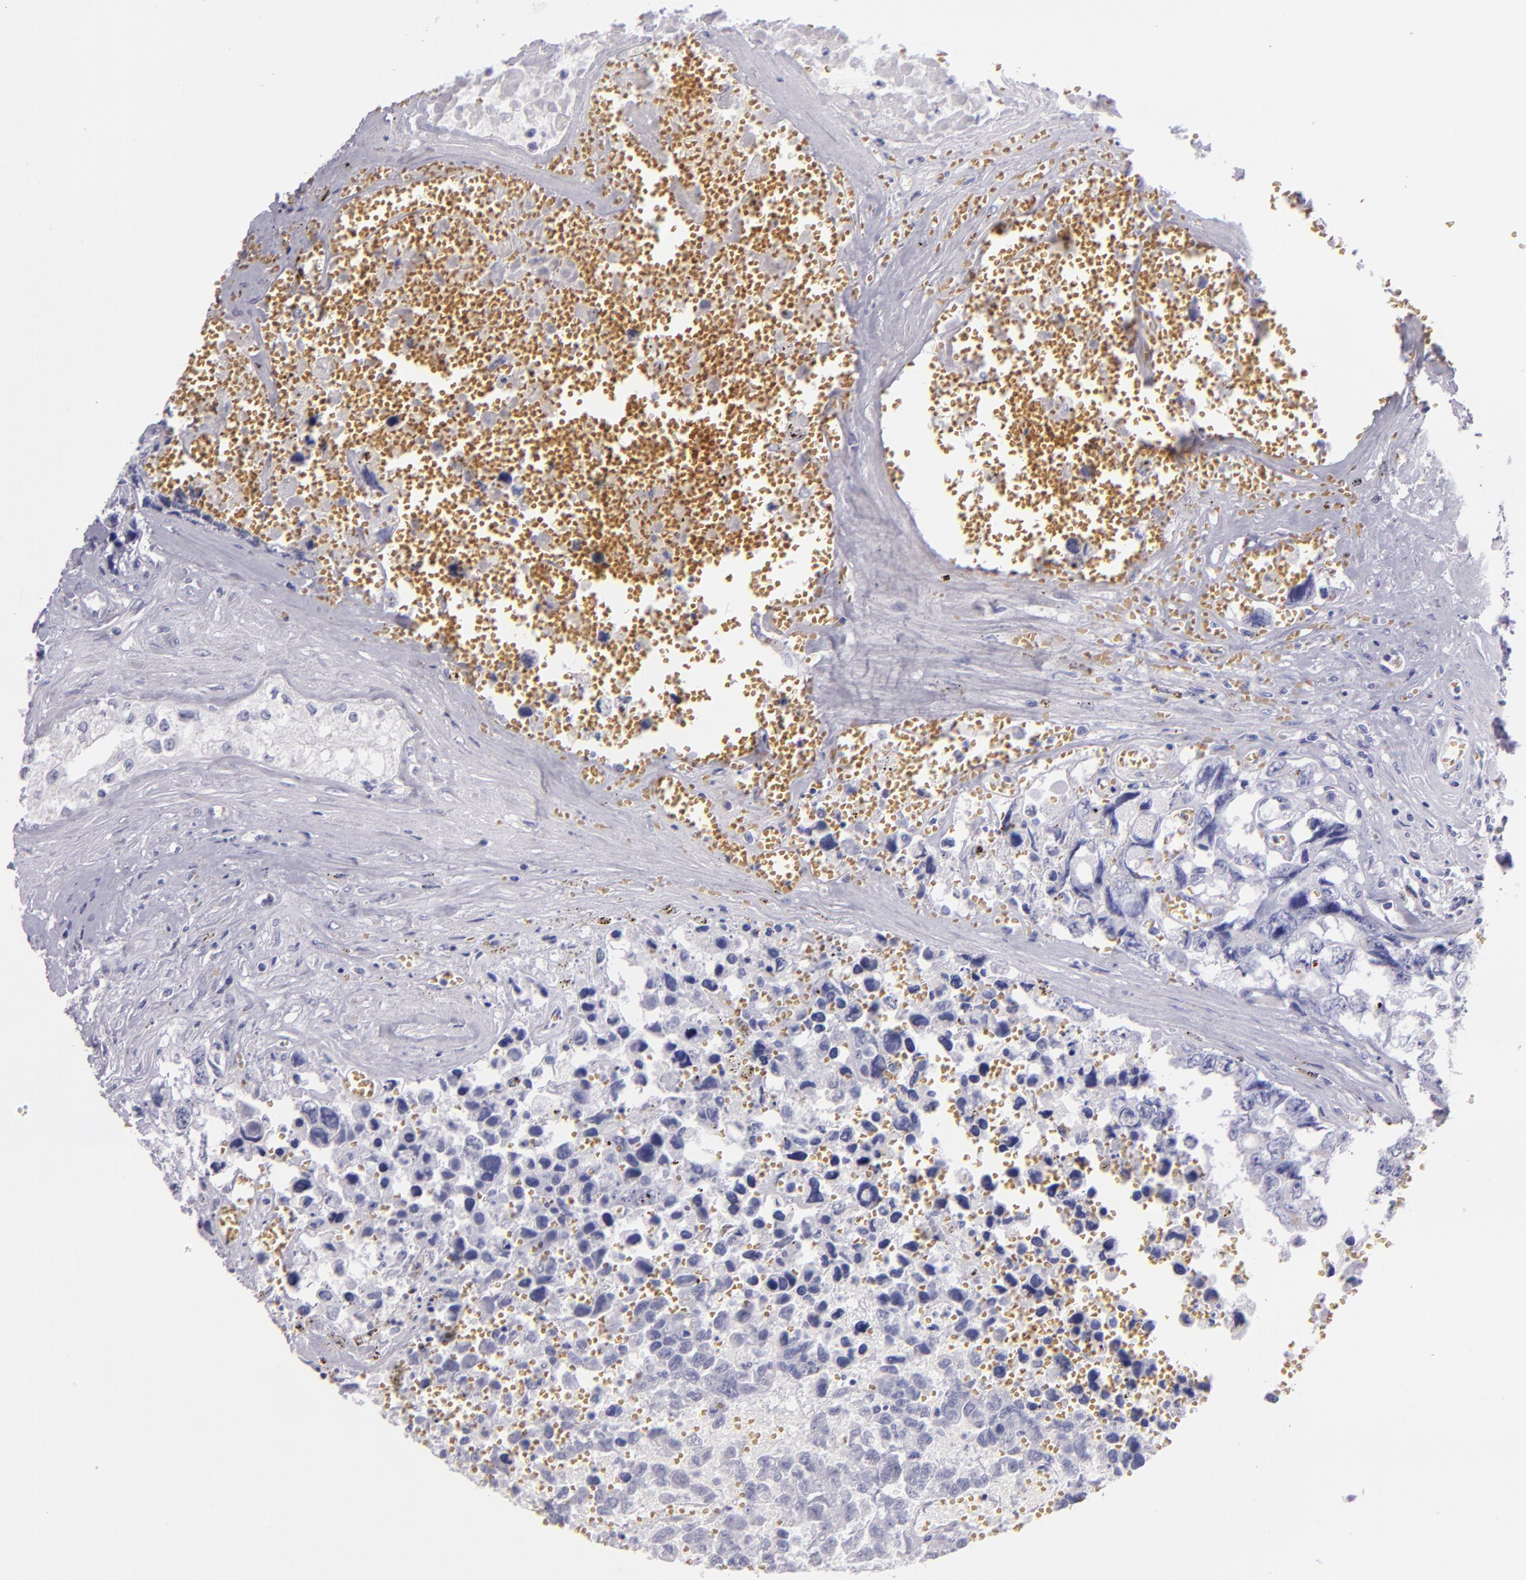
{"staining": {"intensity": "negative", "quantity": "none", "location": "none"}, "tissue": "testis cancer", "cell_type": "Tumor cells", "image_type": "cancer", "snomed": [{"axis": "morphology", "description": "Carcinoma, Embryonal, NOS"}, {"axis": "topography", "description": "Testis"}], "caption": "Tumor cells are negative for protein expression in human testis cancer (embryonal carcinoma).", "gene": "MUC5AC", "patient": {"sex": "male", "age": 31}}